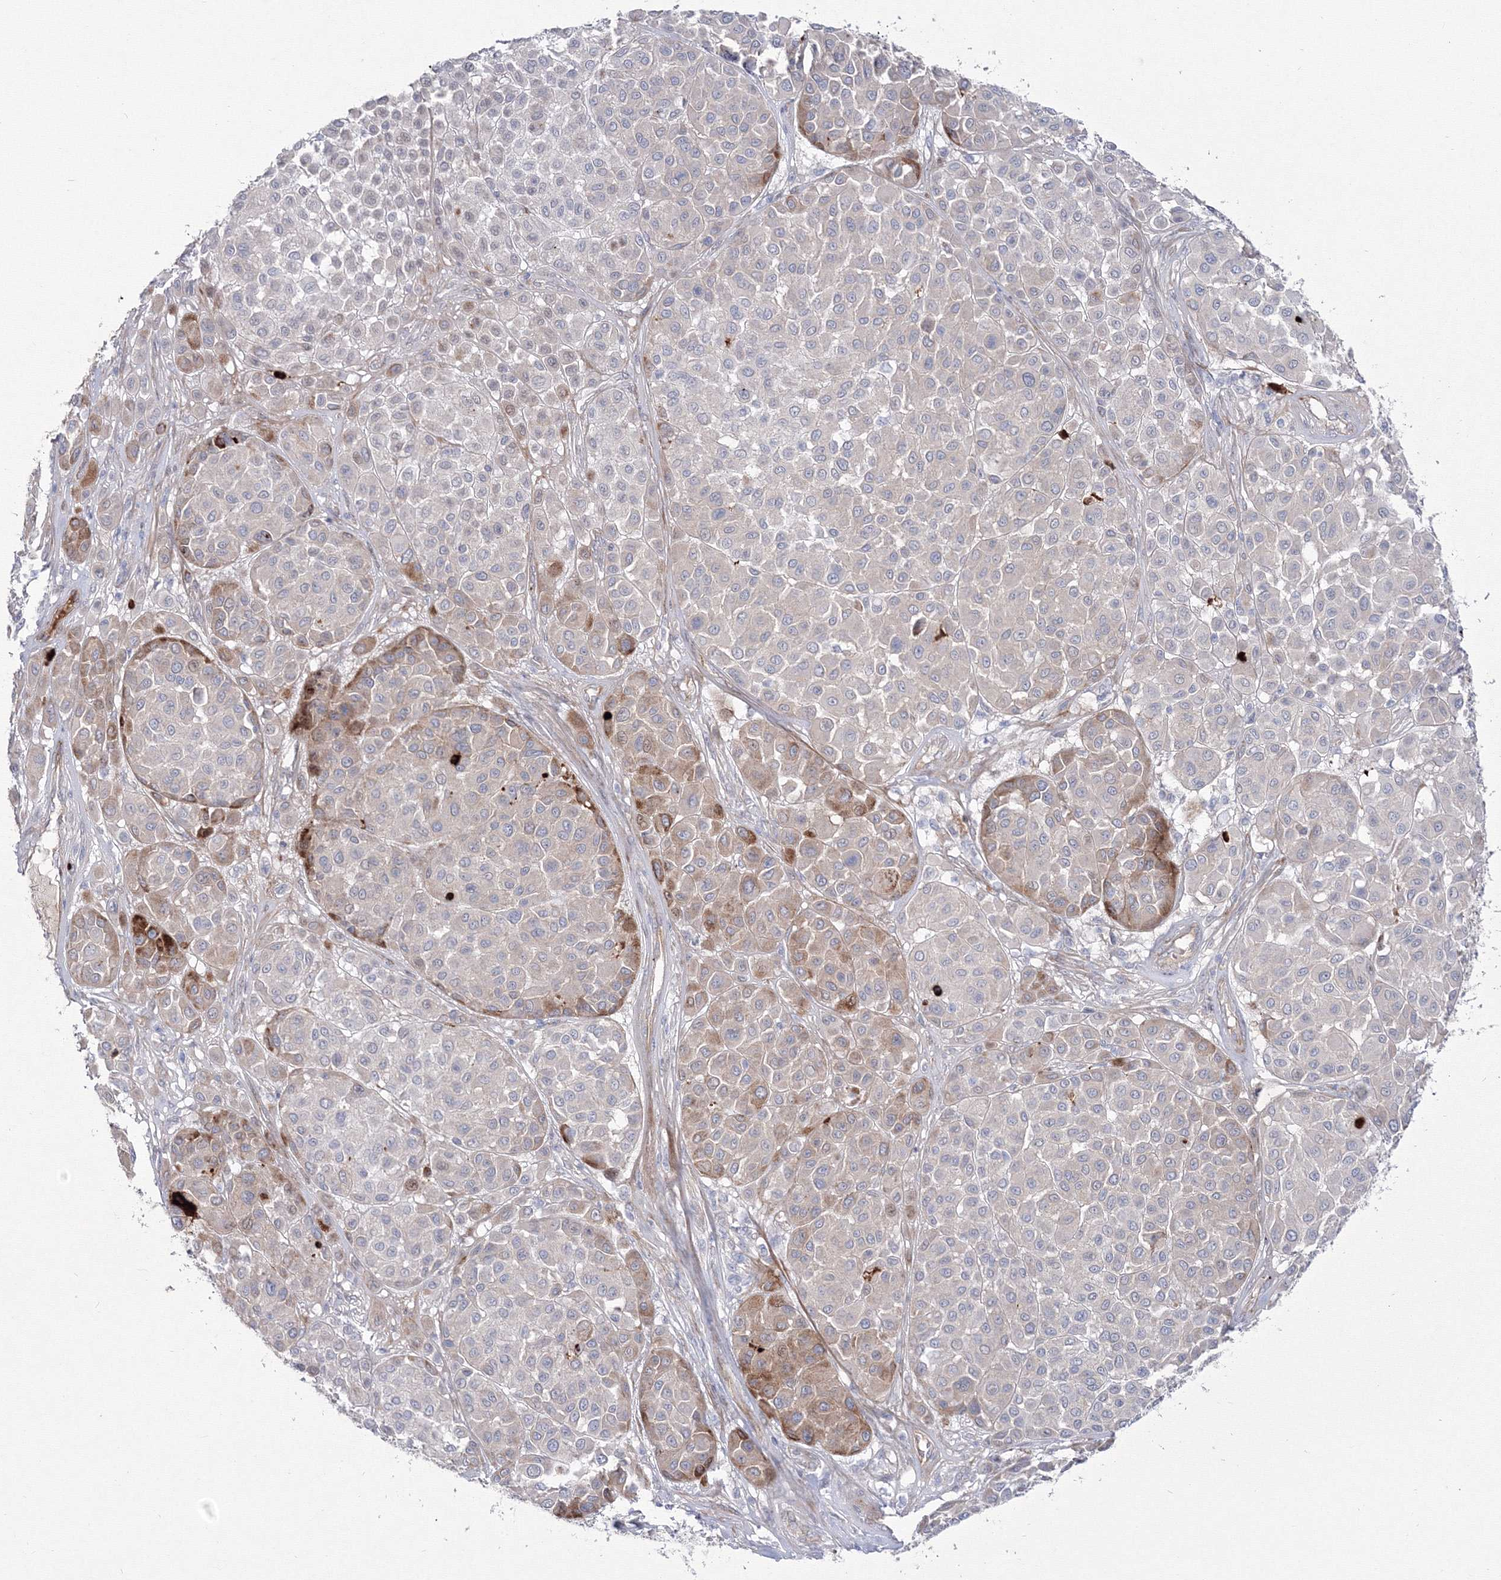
{"staining": {"intensity": "weak", "quantity": "<25%", "location": "cytoplasmic/membranous"}, "tissue": "melanoma", "cell_type": "Tumor cells", "image_type": "cancer", "snomed": [{"axis": "morphology", "description": "Malignant melanoma, Metastatic site"}, {"axis": "topography", "description": "Soft tissue"}], "caption": "The image displays no significant expression in tumor cells of melanoma.", "gene": "HYAL2", "patient": {"sex": "male", "age": 41}}